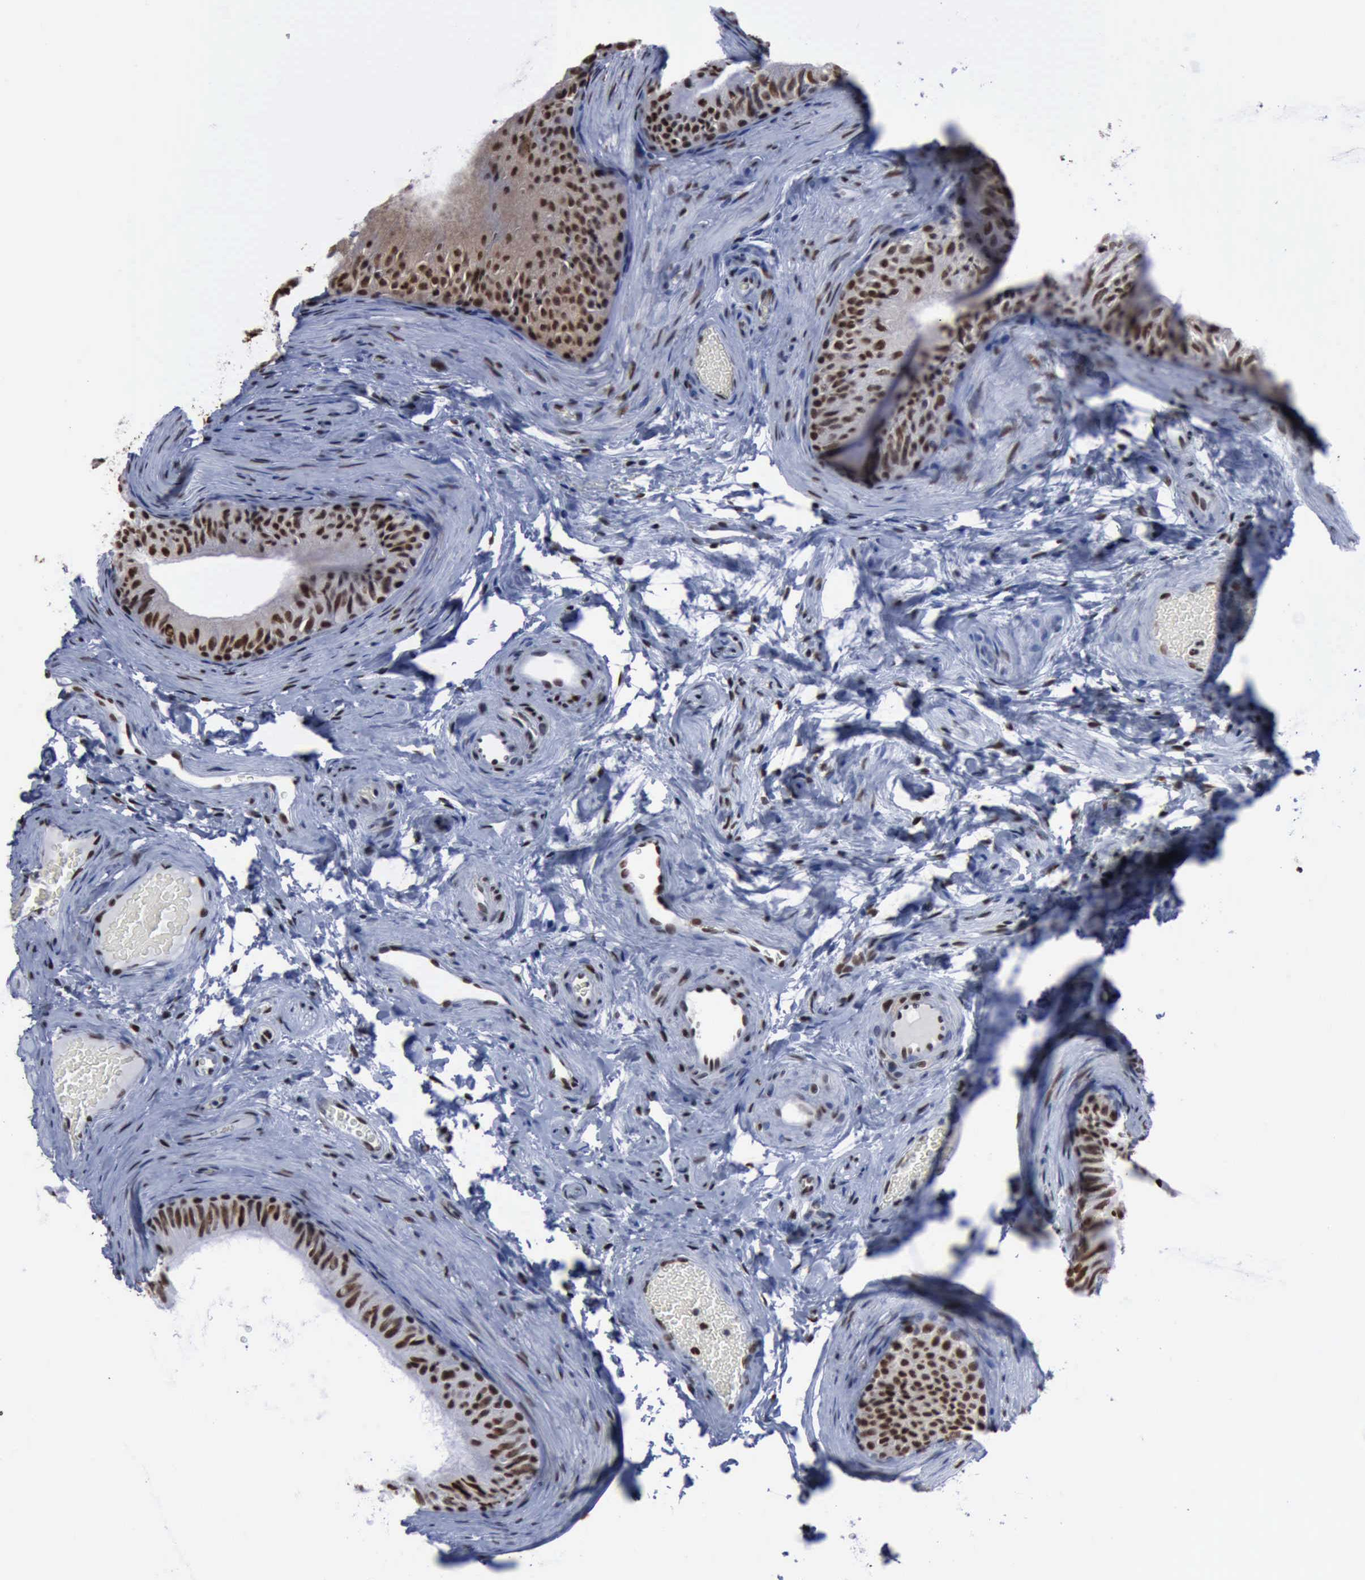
{"staining": {"intensity": "moderate", "quantity": ">75%", "location": "nuclear"}, "tissue": "epididymis", "cell_type": "Glandular cells", "image_type": "normal", "snomed": [{"axis": "morphology", "description": "Normal tissue, NOS"}, {"axis": "topography", "description": "Testis"}, {"axis": "topography", "description": "Epididymis"}], "caption": "Protein expression analysis of benign epididymis exhibits moderate nuclear staining in about >75% of glandular cells.", "gene": "PCNA", "patient": {"sex": "male", "age": 36}}